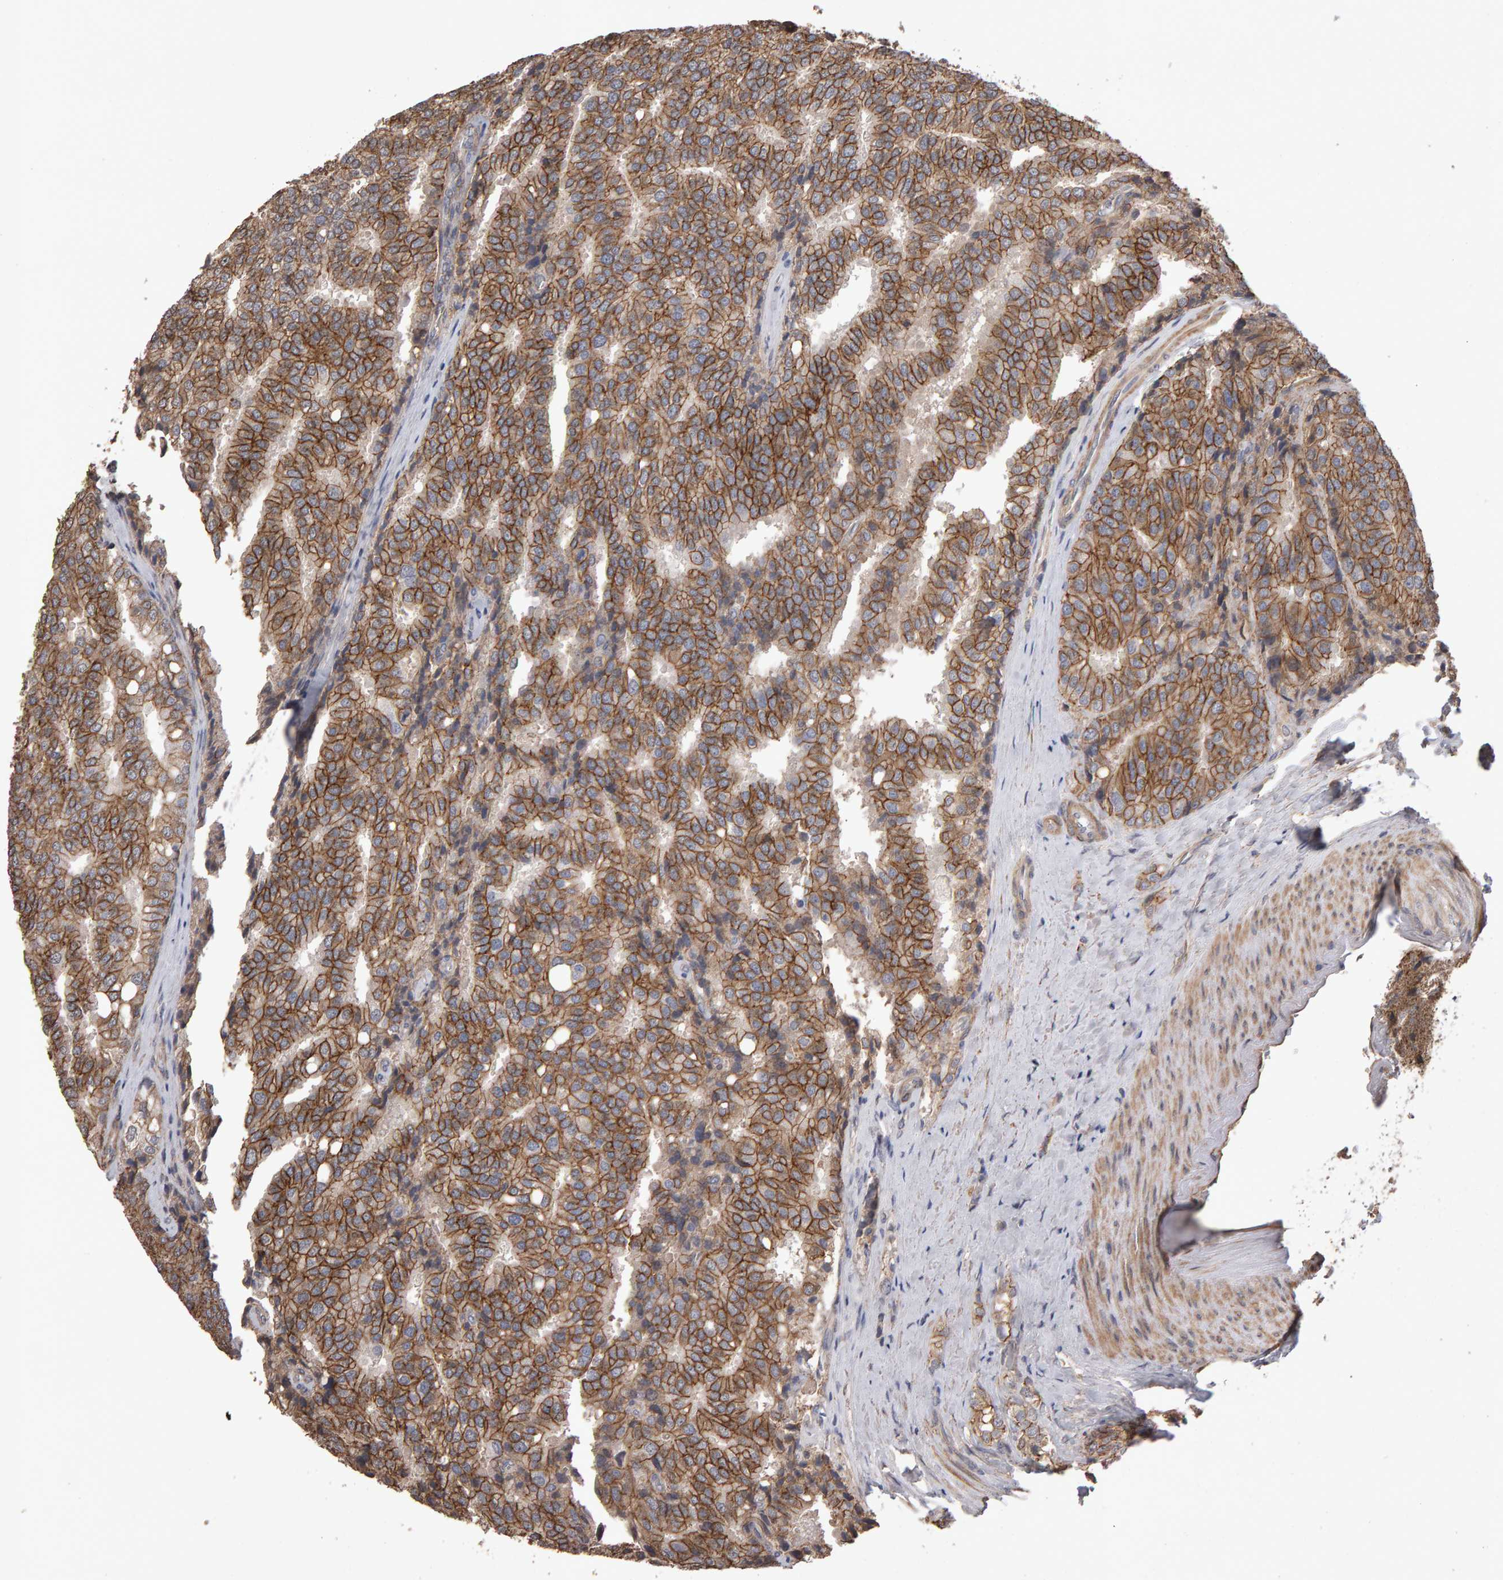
{"staining": {"intensity": "strong", "quantity": ">75%", "location": "cytoplasmic/membranous"}, "tissue": "prostate cancer", "cell_type": "Tumor cells", "image_type": "cancer", "snomed": [{"axis": "morphology", "description": "Adenocarcinoma, High grade"}, {"axis": "topography", "description": "Prostate"}], "caption": "Immunohistochemical staining of human prostate cancer (high-grade adenocarcinoma) demonstrates strong cytoplasmic/membranous protein expression in approximately >75% of tumor cells.", "gene": "SCRIB", "patient": {"sex": "male", "age": 50}}